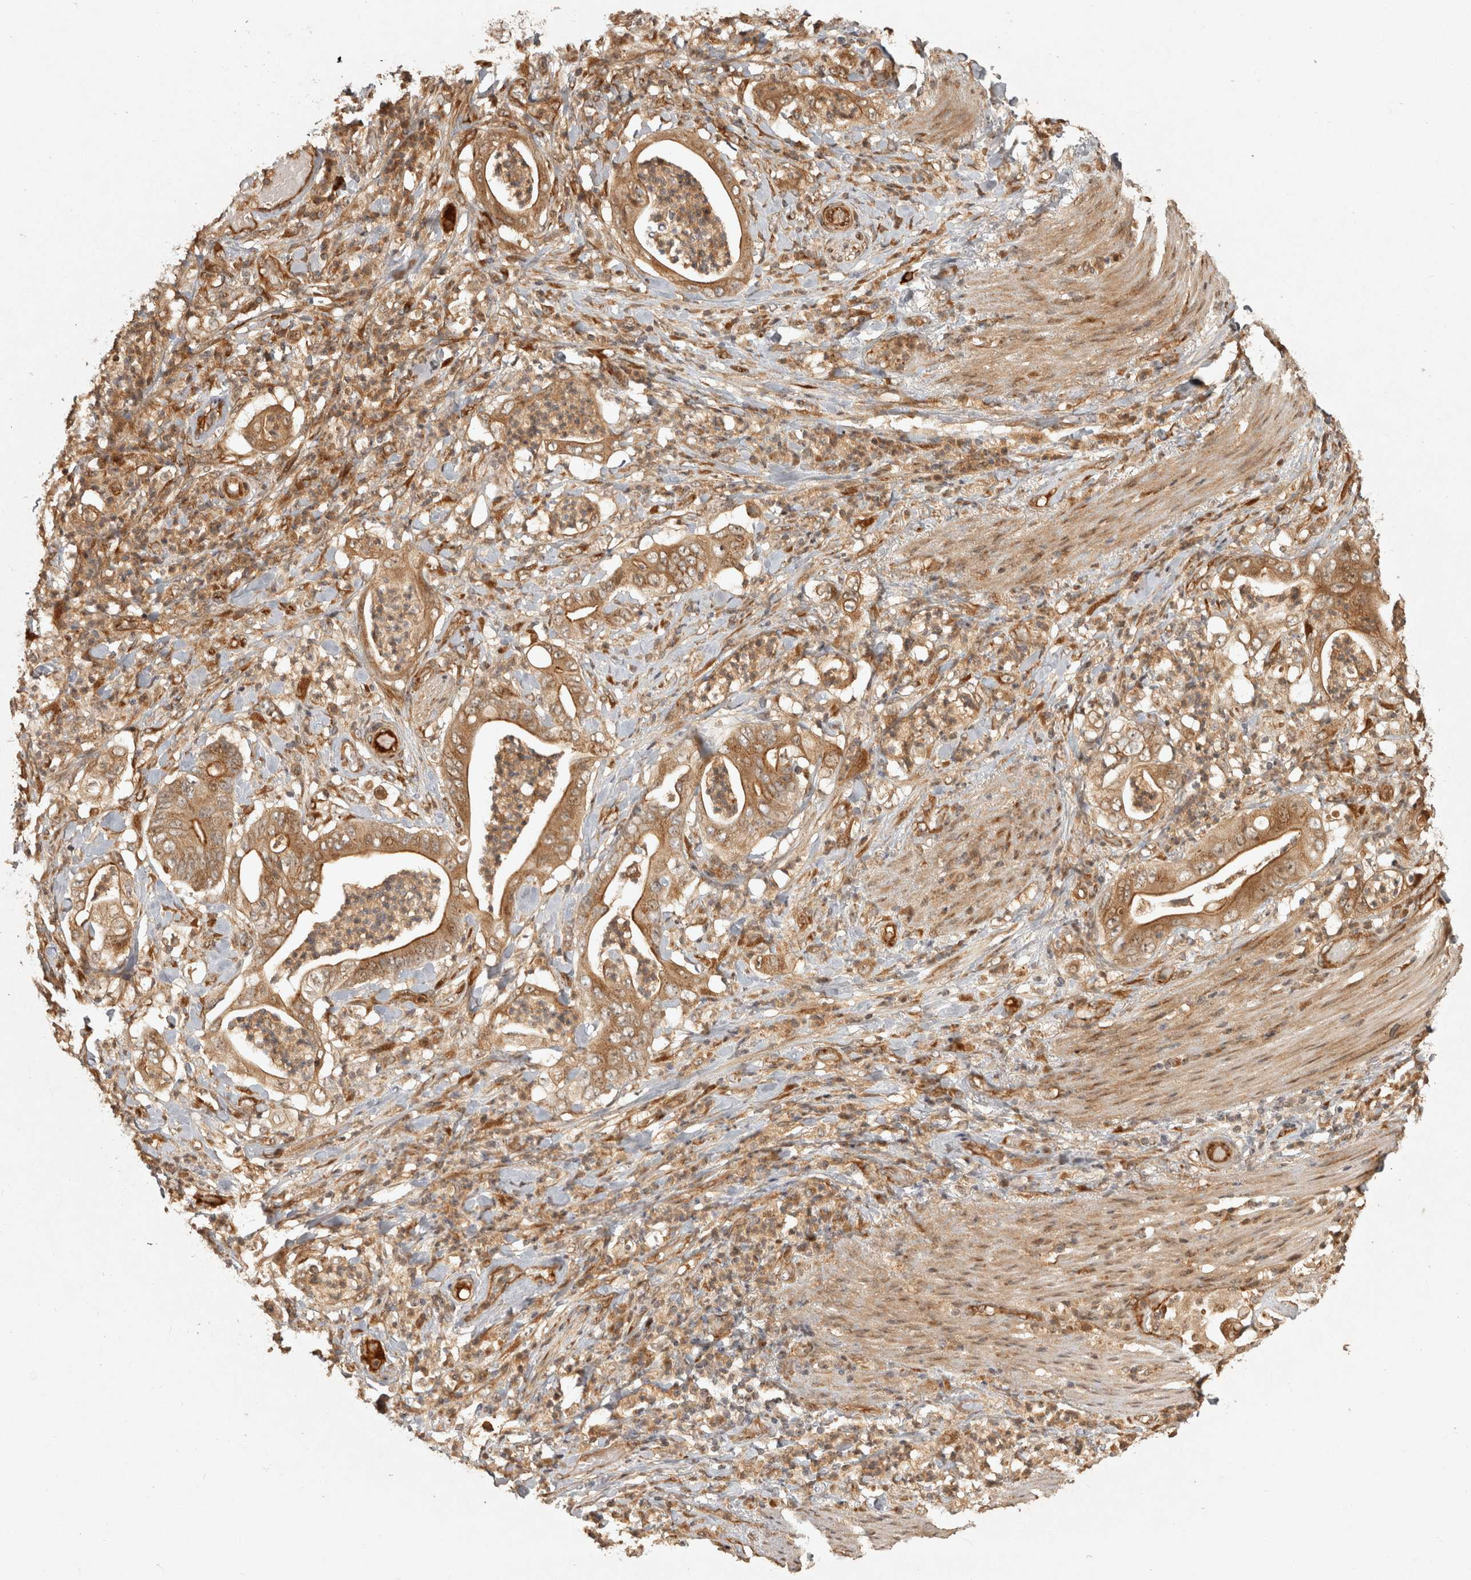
{"staining": {"intensity": "moderate", "quantity": ">75%", "location": "cytoplasmic/membranous"}, "tissue": "stomach cancer", "cell_type": "Tumor cells", "image_type": "cancer", "snomed": [{"axis": "morphology", "description": "Adenocarcinoma, NOS"}, {"axis": "topography", "description": "Stomach"}], "caption": "Adenocarcinoma (stomach) stained for a protein (brown) demonstrates moderate cytoplasmic/membranous positive expression in approximately >75% of tumor cells.", "gene": "CAMSAP2", "patient": {"sex": "female", "age": 73}}